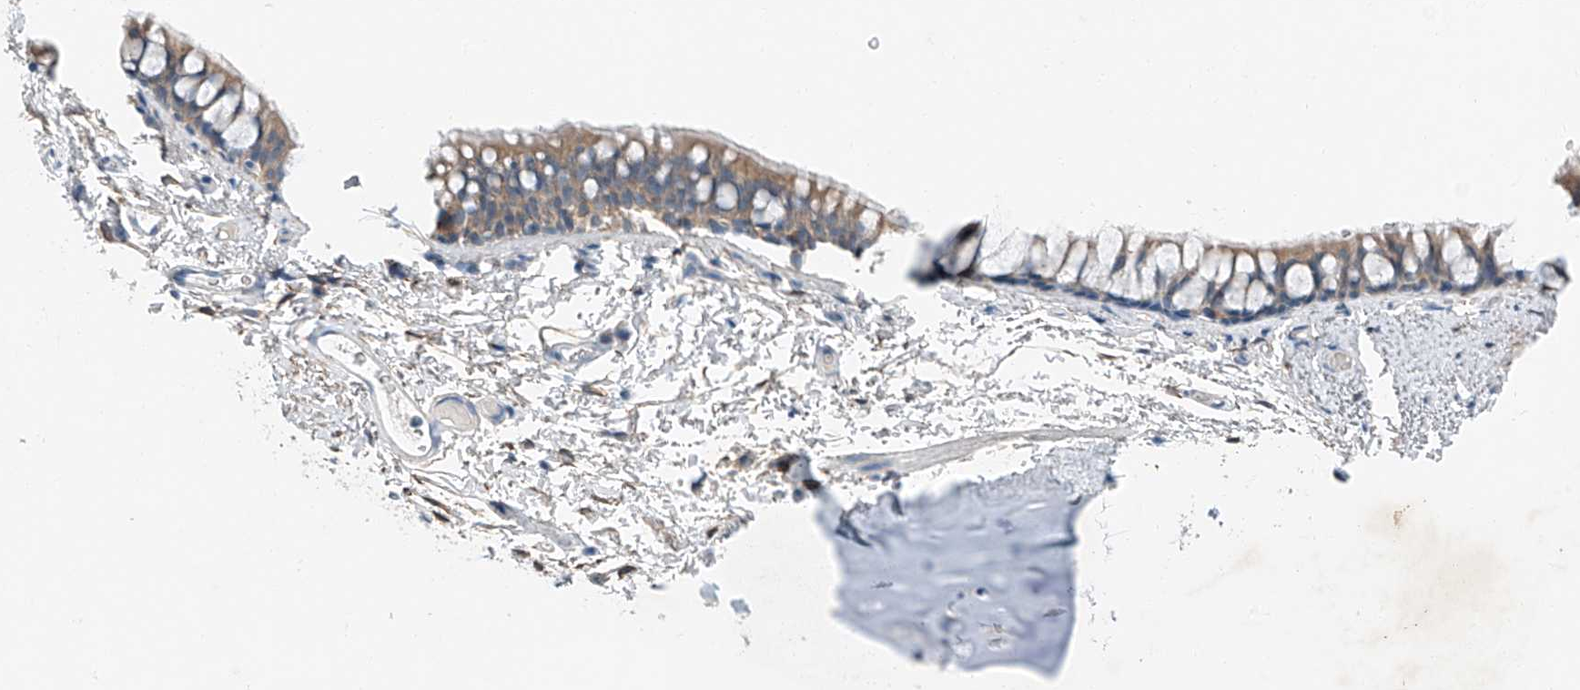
{"staining": {"intensity": "weak", "quantity": "25%-75%", "location": "cytoplasmic/membranous"}, "tissue": "bronchus", "cell_type": "Respiratory epithelial cells", "image_type": "normal", "snomed": [{"axis": "morphology", "description": "Normal tissue, NOS"}, {"axis": "topography", "description": "Cartilage tissue"}, {"axis": "topography", "description": "Bronchus"}], "caption": "Weak cytoplasmic/membranous positivity is seen in about 25%-75% of respiratory epithelial cells in unremarkable bronchus.", "gene": "MDGA1", "patient": {"sex": "female", "age": 73}}